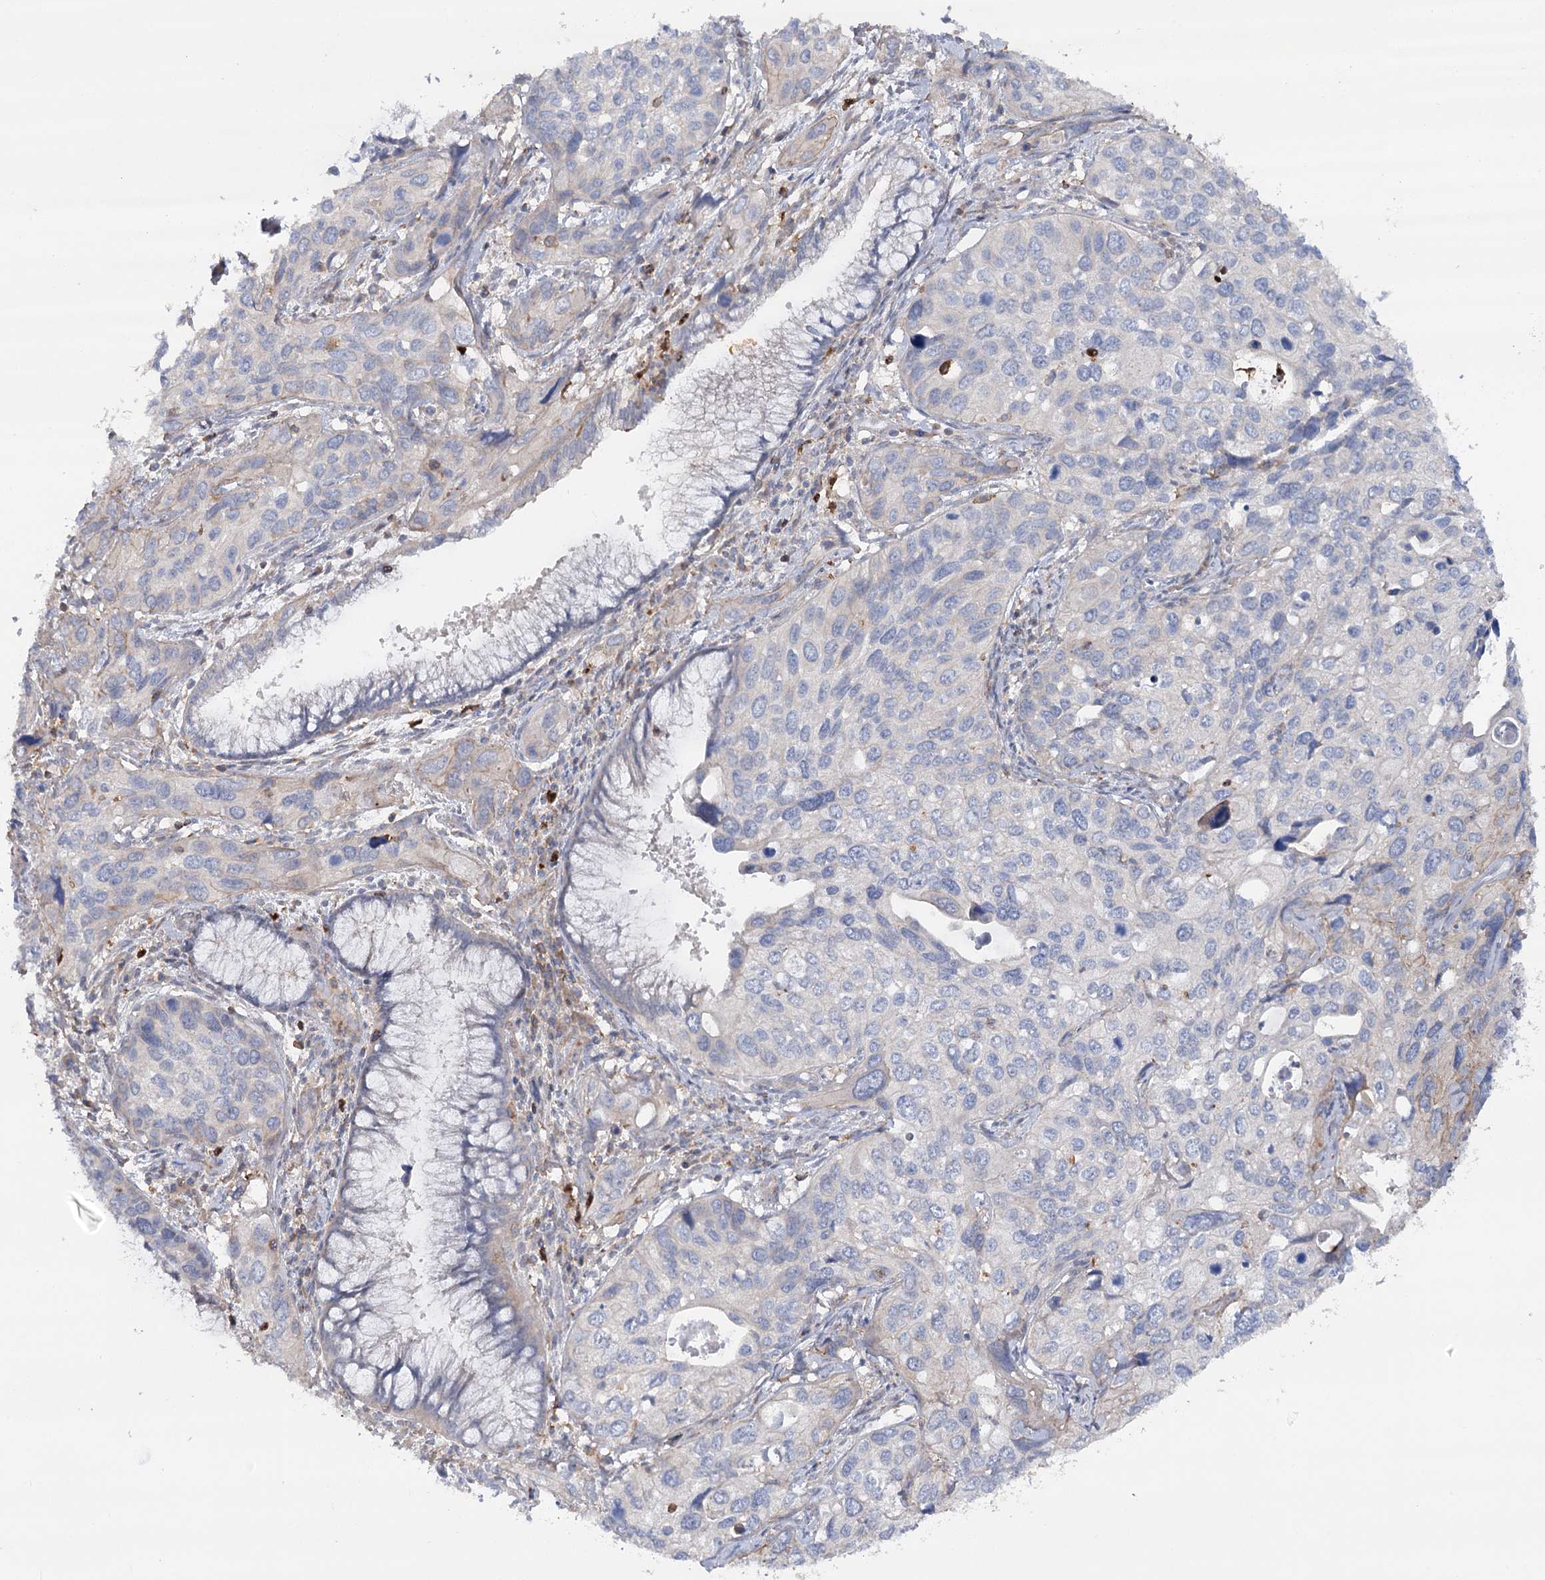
{"staining": {"intensity": "negative", "quantity": "none", "location": "none"}, "tissue": "cervical cancer", "cell_type": "Tumor cells", "image_type": "cancer", "snomed": [{"axis": "morphology", "description": "Squamous cell carcinoma, NOS"}, {"axis": "topography", "description": "Cervix"}], "caption": "DAB immunohistochemical staining of human cervical cancer reveals no significant staining in tumor cells.", "gene": "LARP1B", "patient": {"sex": "female", "age": 55}}